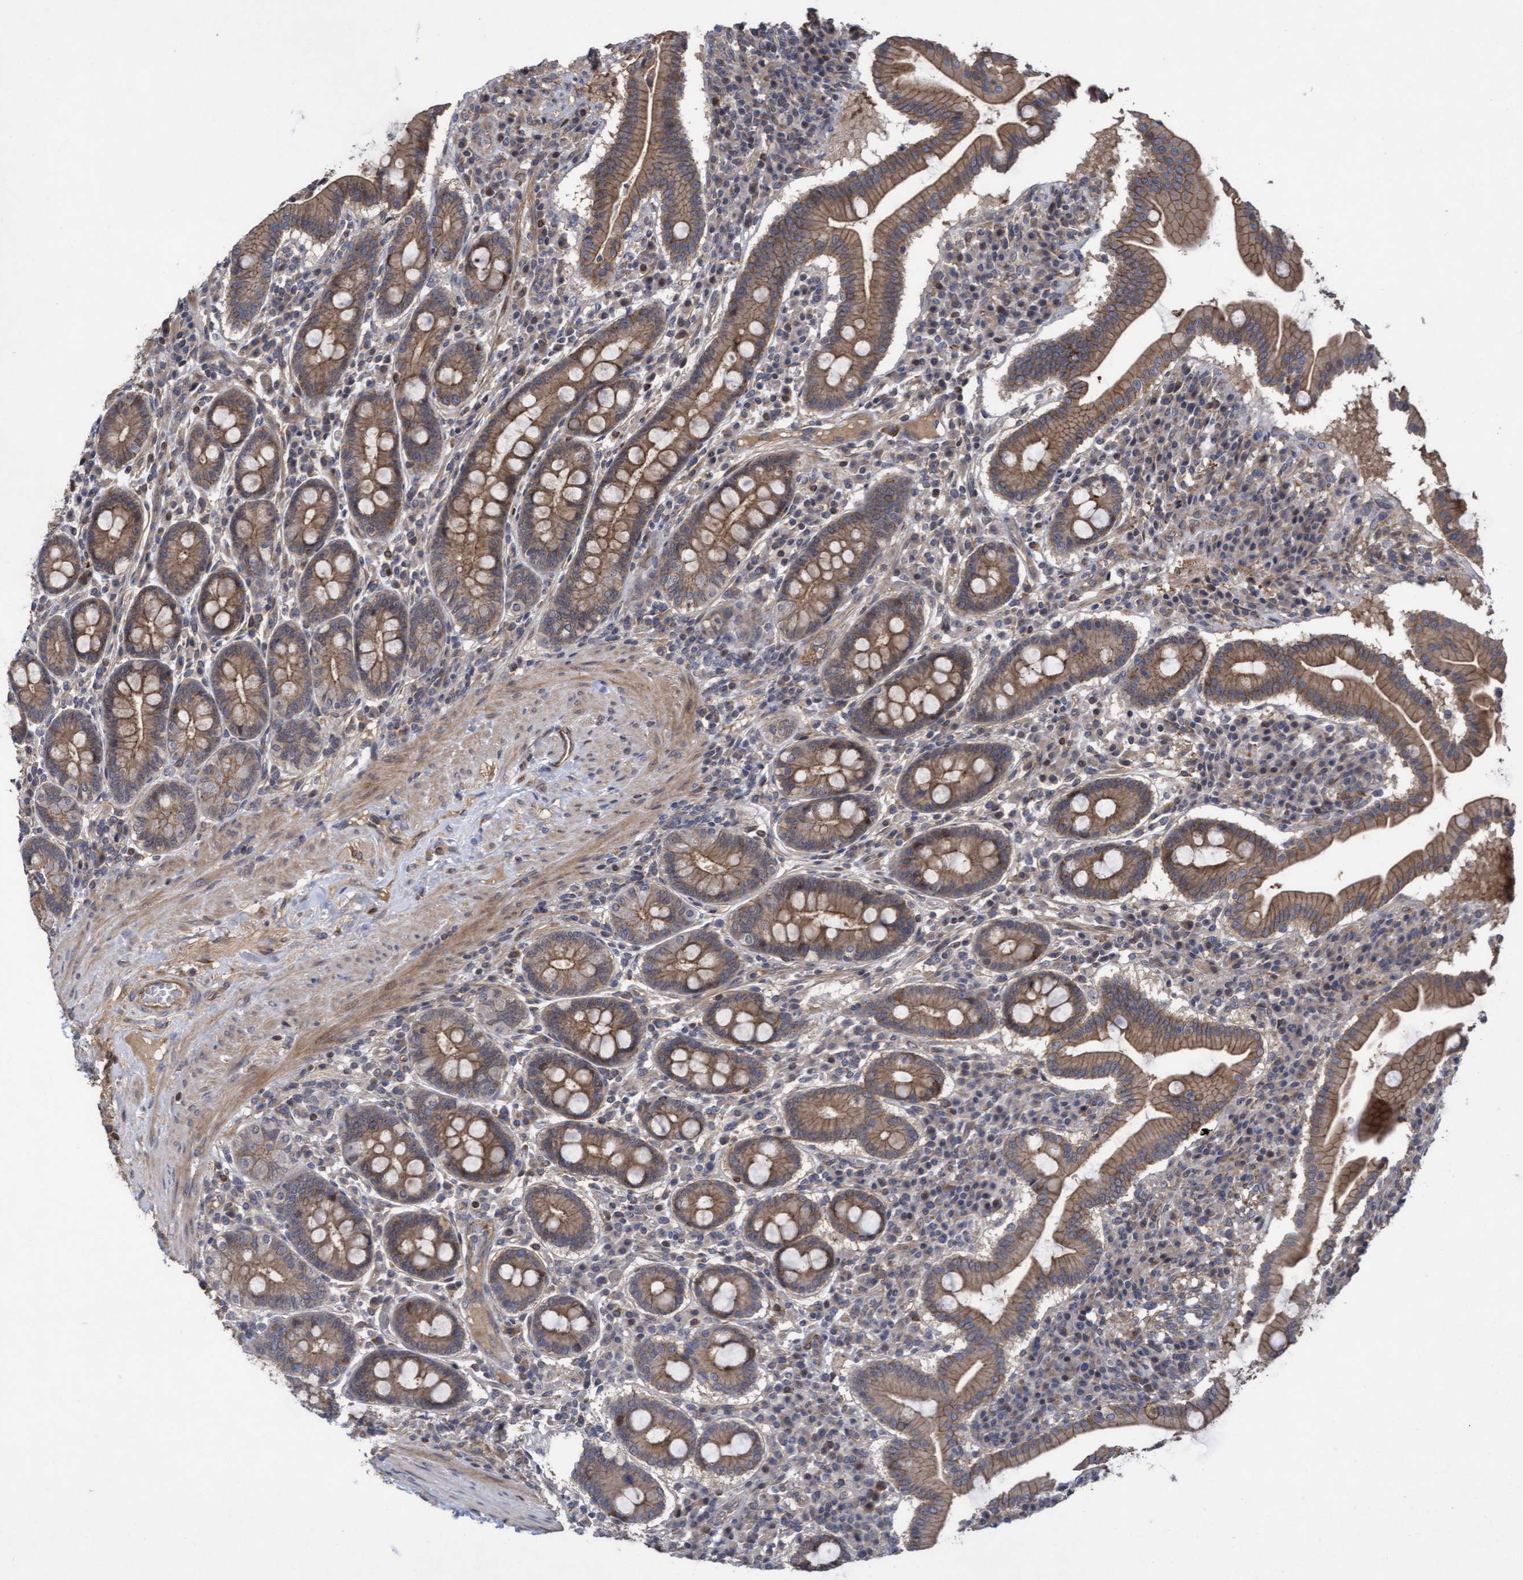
{"staining": {"intensity": "strong", "quantity": ">75%", "location": "cytoplasmic/membranous"}, "tissue": "duodenum", "cell_type": "Glandular cells", "image_type": "normal", "snomed": [{"axis": "morphology", "description": "Normal tissue, NOS"}, {"axis": "topography", "description": "Duodenum"}], "caption": "Duodenum stained for a protein reveals strong cytoplasmic/membranous positivity in glandular cells. The staining was performed using DAB, with brown indicating positive protein expression. Nuclei are stained blue with hematoxylin.", "gene": "COBL", "patient": {"sex": "male", "age": 50}}